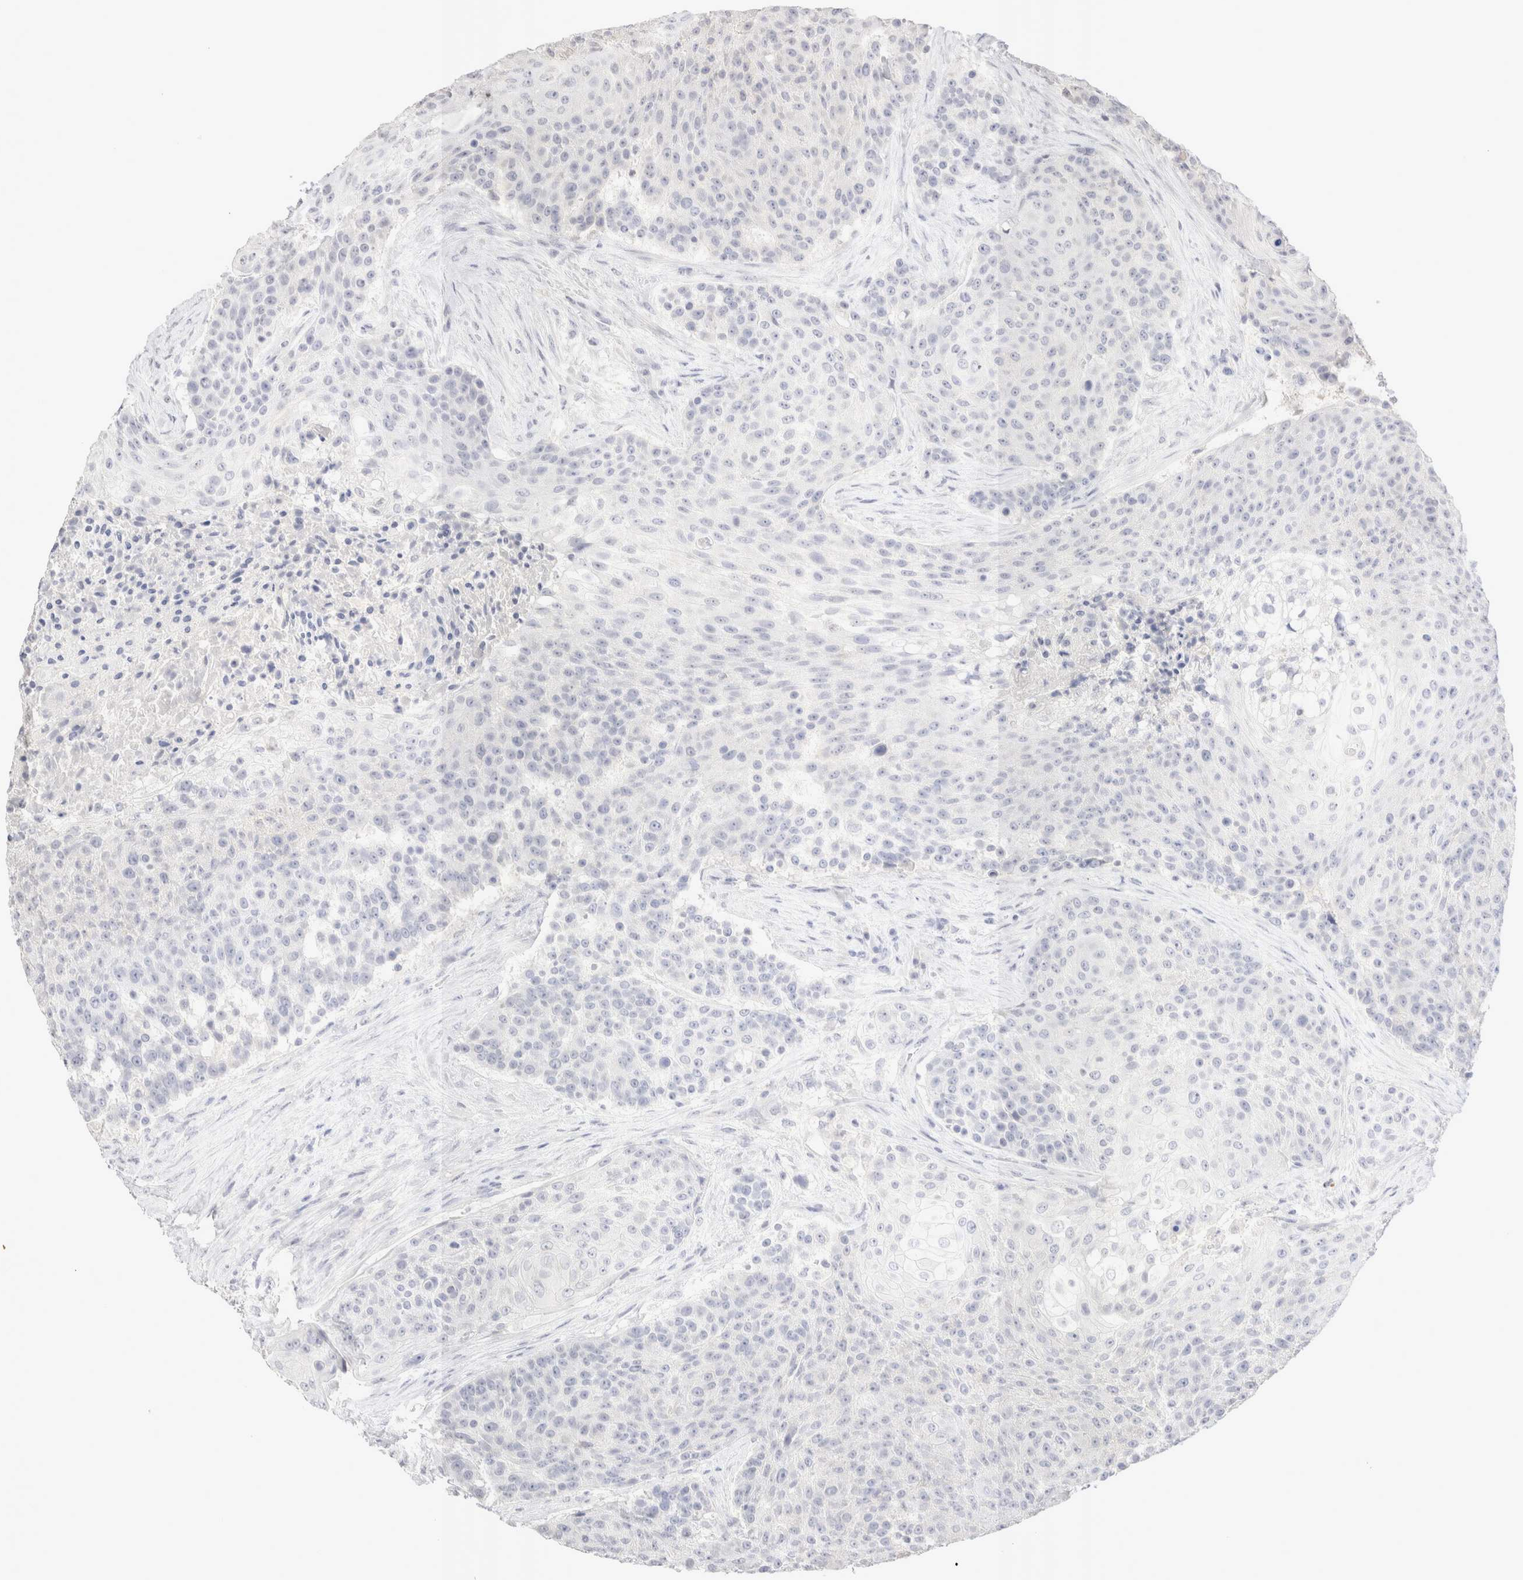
{"staining": {"intensity": "negative", "quantity": "none", "location": "none"}, "tissue": "urothelial cancer", "cell_type": "Tumor cells", "image_type": "cancer", "snomed": [{"axis": "morphology", "description": "Urothelial carcinoma, High grade"}, {"axis": "topography", "description": "Urinary bladder"}], "caption": "IHC image of urothelial cancer stained for a protein (brown), which displays no staining in tumor cells.", "gene": "EPCAM", "patient": {"sex": "female", "age": 63}}